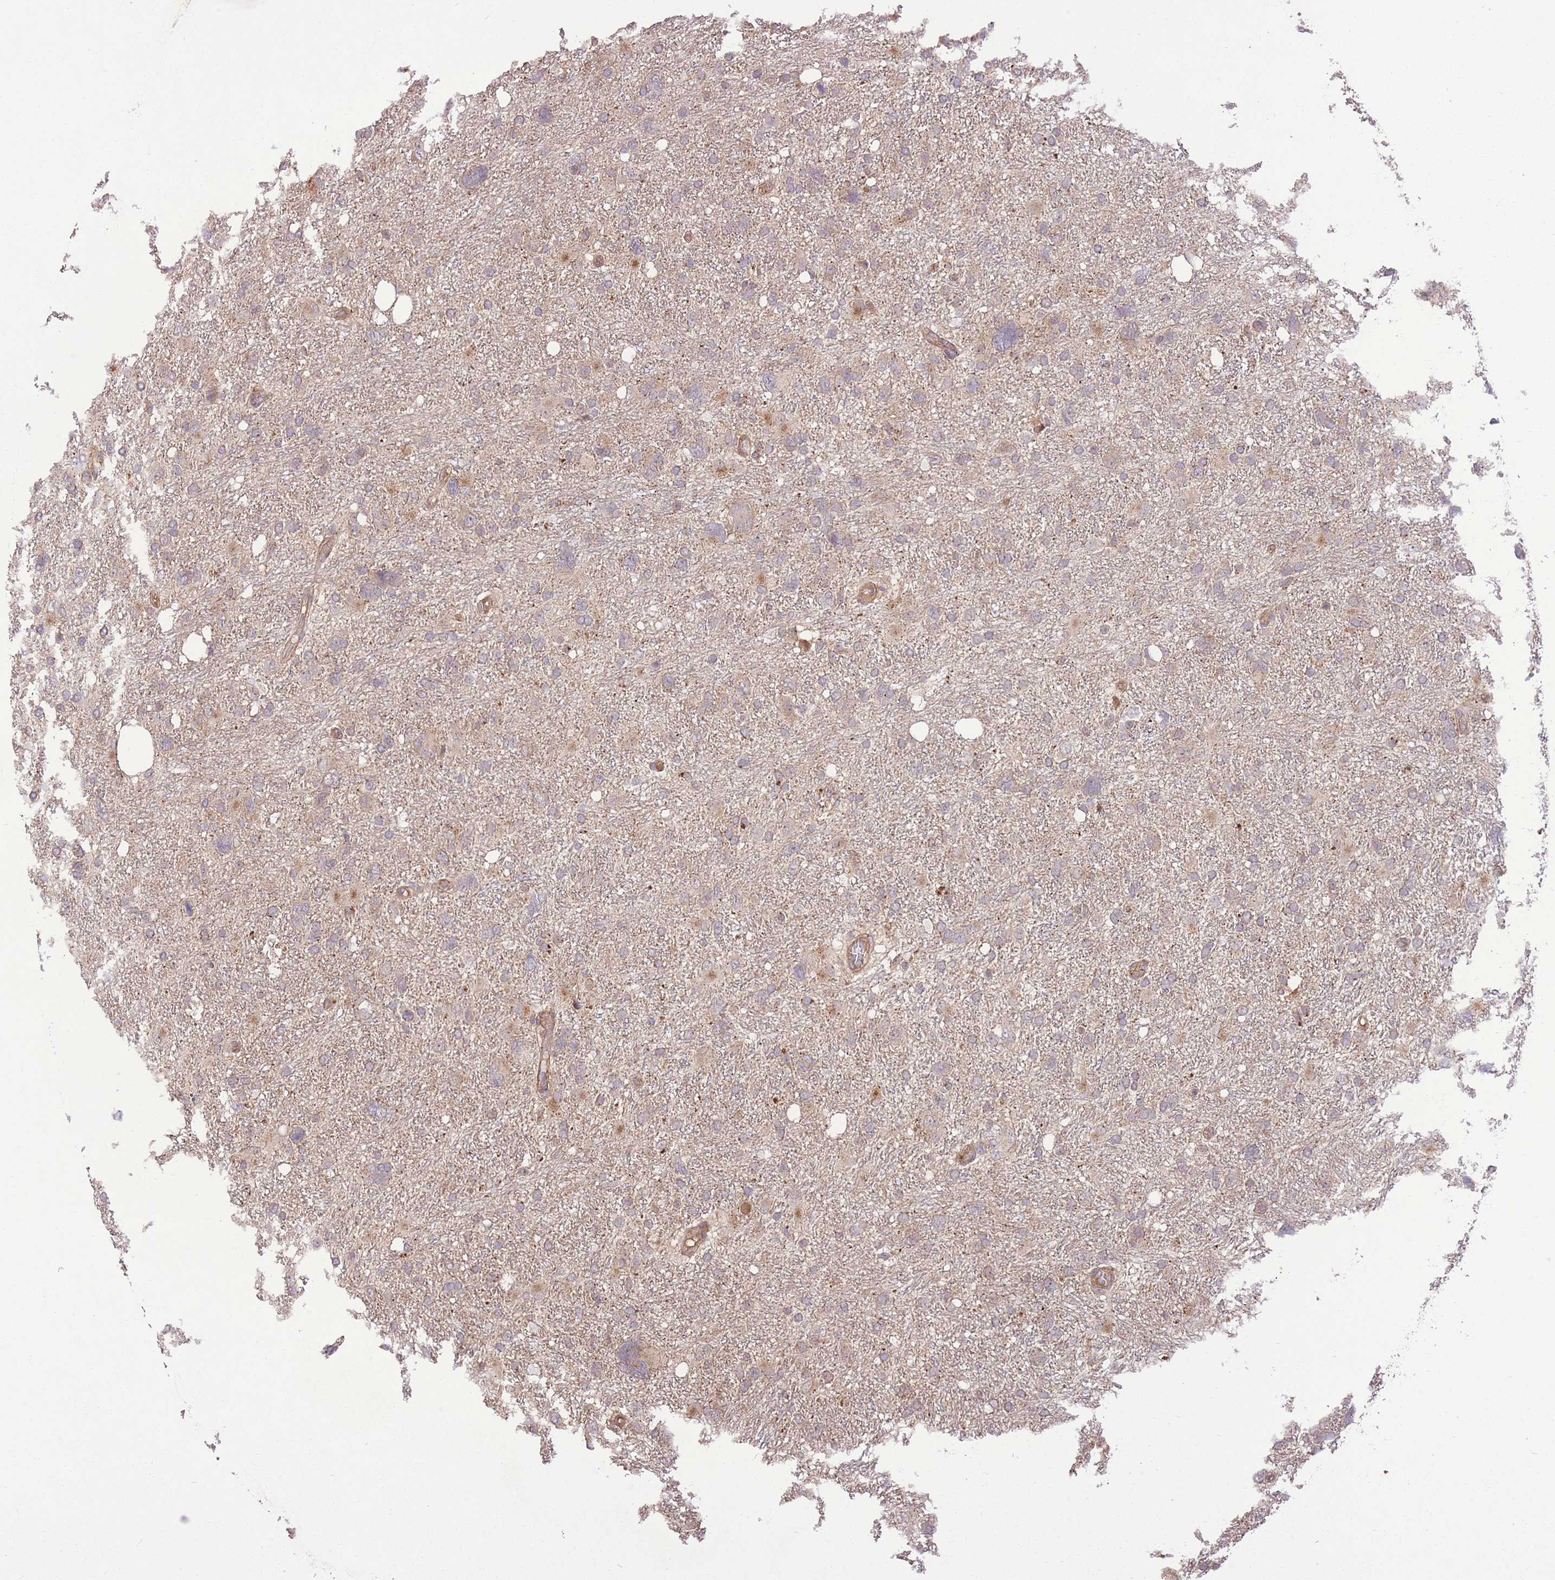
{"staining": {"intensity": "weak", "quantity": "<25%", "location": "cytoplasmic/membranous"}, "tissue": "glioma", "cell_type": "Tumor cells", "image_type": "cancer", "snomed": [{"axis": "morphology", "description": "Glioma, malignant, High grade"}, {"axis": "topography", "description": "Brain"}], "caption": "Protein analysis of glioma reveals no significant staining in tumor cells. (Immunohistochemistry, brightfield microscopy, high magnification).", "gene": "POLR3F", "patient": {"sex": "male", "age": 61}}